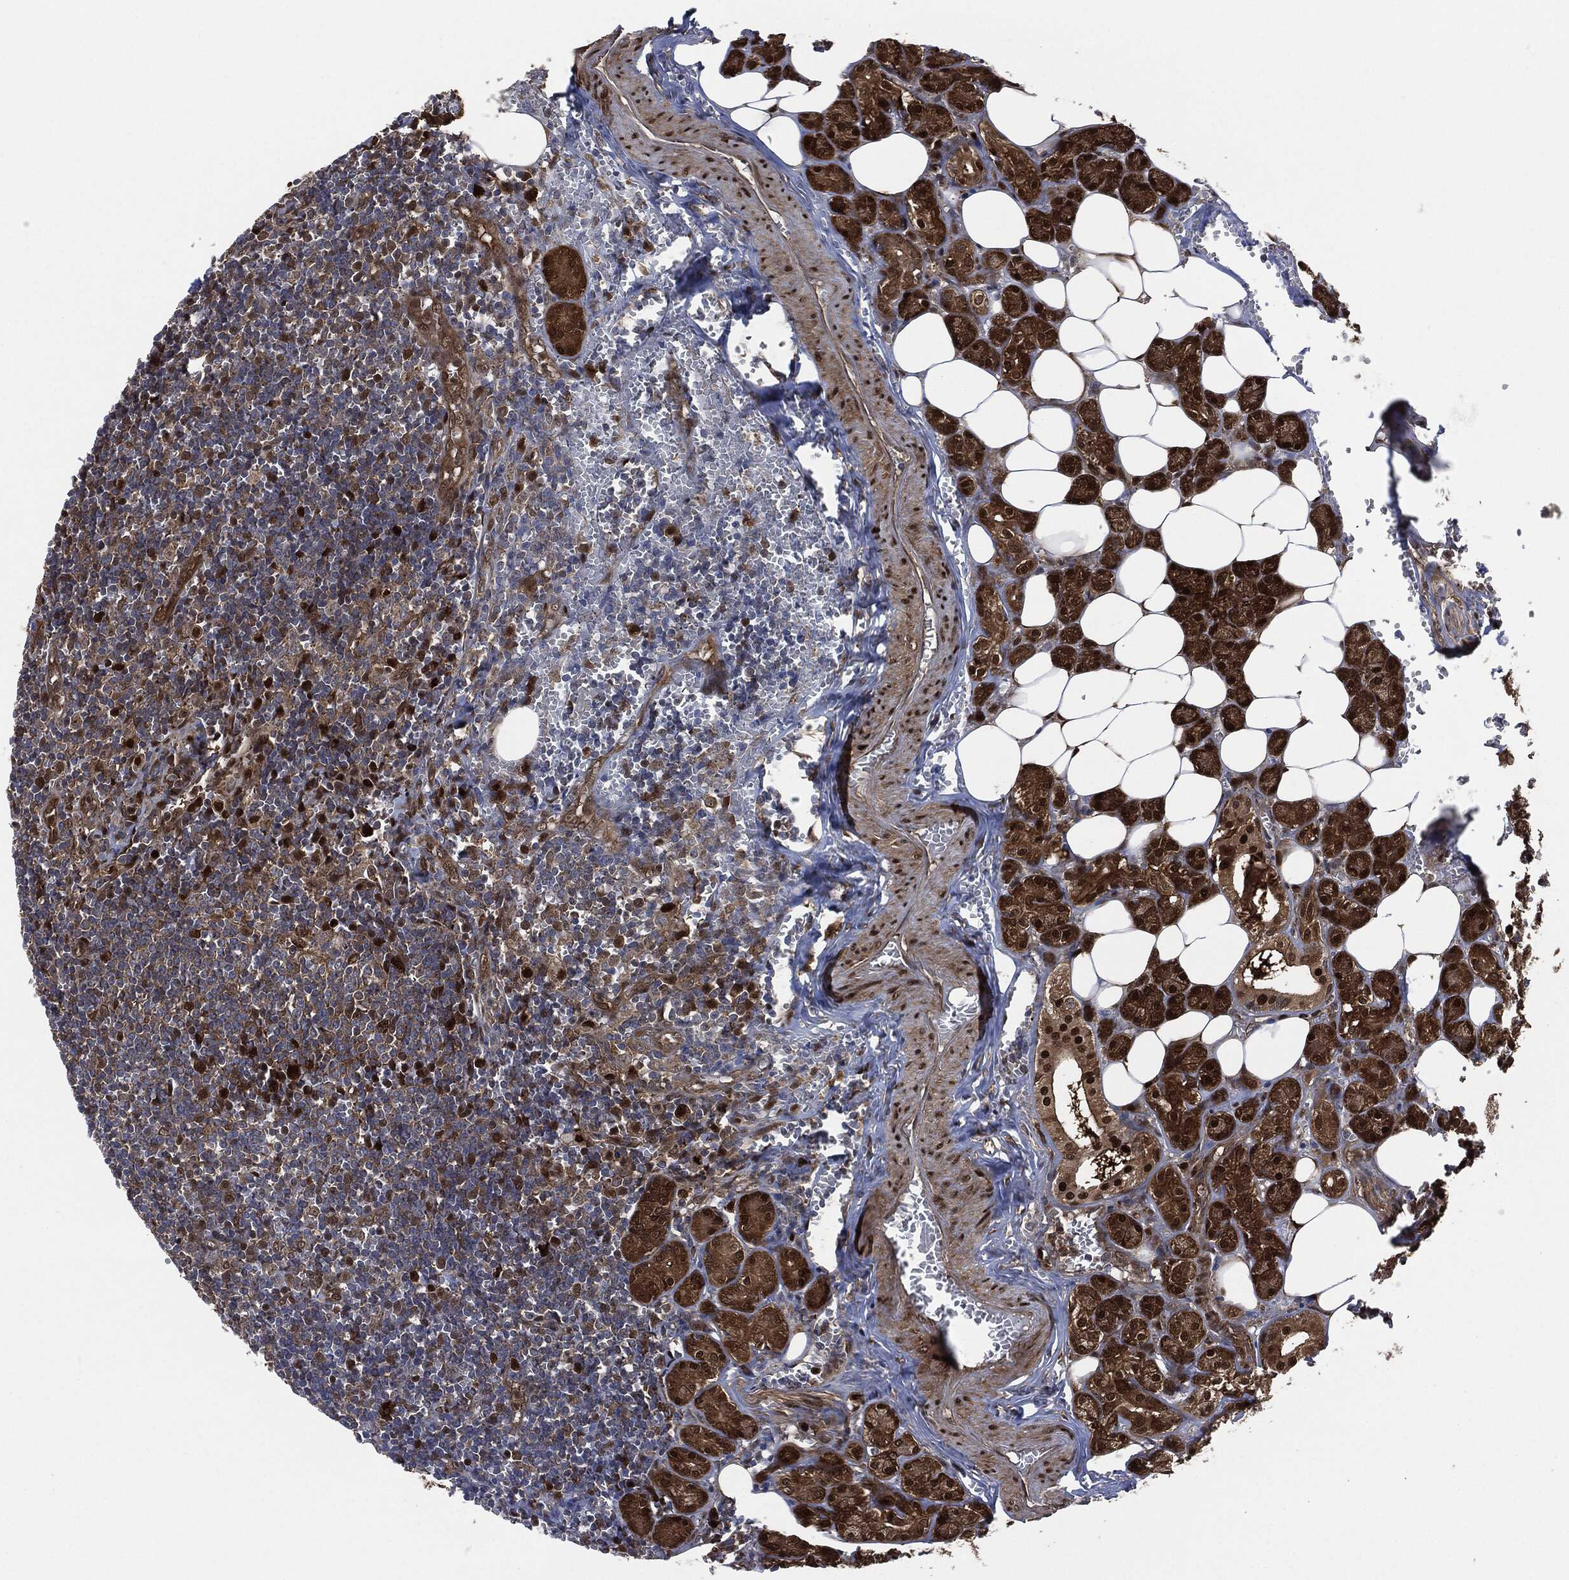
{"staining": {"intensity": "strong", "quantity": ">75%", "location": "nuclear"}, "tissue": "lymph node", "cell_type": "Germinal center cells", "image_type": "normal", "snomed": [{"axis": "morphology", "description": "Normal tissue, NOS"}, {"axis": "topography", "description": "Lymph node"}, {"axis": "topography", "description": "Salivary gland"}], "caption": "Germinal center cells show high levels of strong nuclear expression in about >75% of cells in normal human lymph node. The staining was performed using DAB (3,3'-diaminobenzidine) to visualize the protein expression in brown, while the nuclei were stained in blue with hematoxylin (Magnification: 20x).", "gene": "DCTN1", "patient": {"sex": "male", "age": 78}}